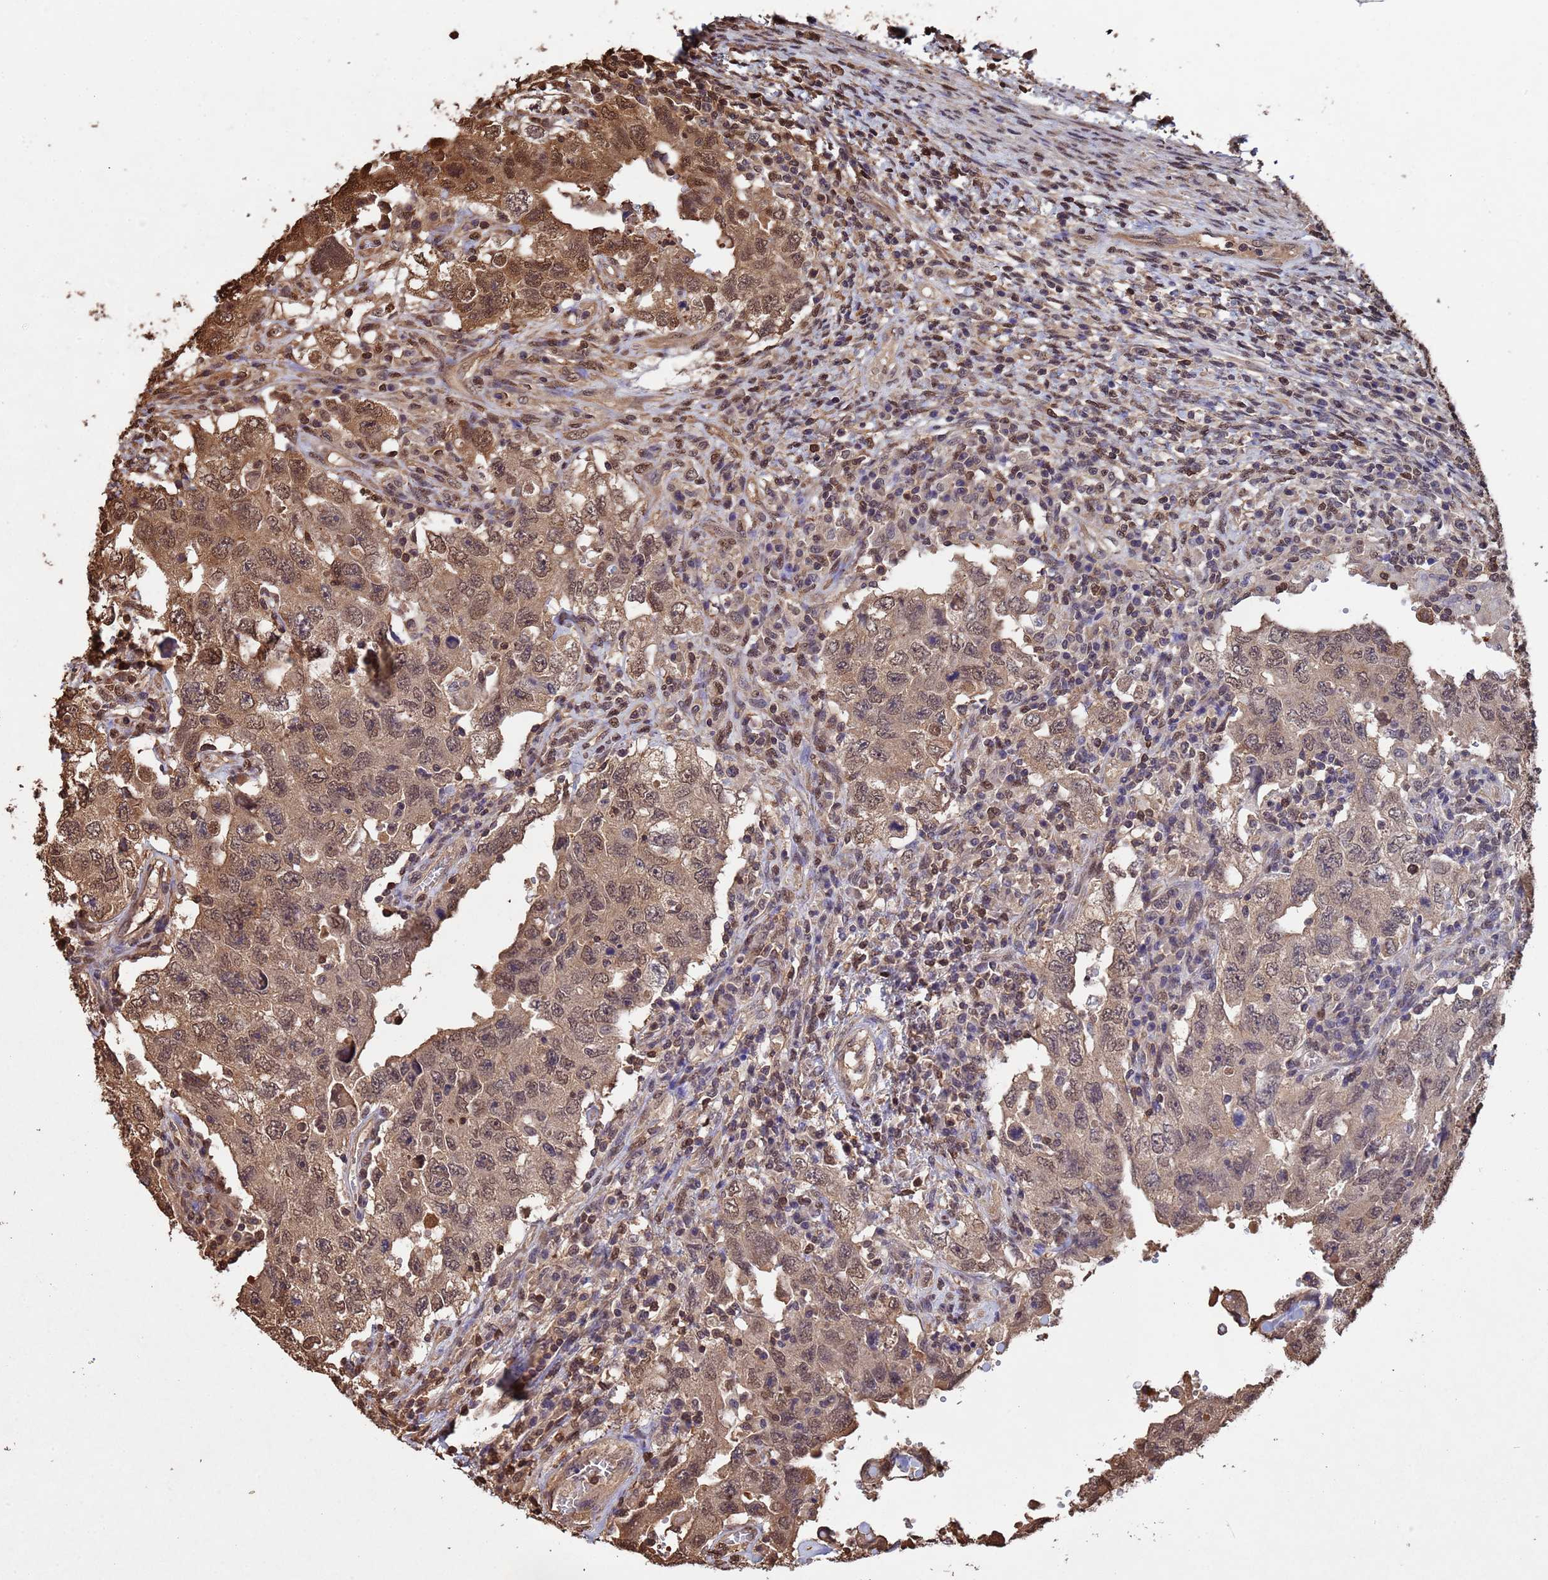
{"staining": {"intensity": "moderate", "quantity": "<25%", "location": "cytoplasmic/membranous,nuclear"}, "tissue": "testis cancer", "cell_type": "Tumor cells", "image_type": "cancer", "snomed": [{"axis": "morphology", "description": "Carcinoma, Embryonal, NOS"}, {"axis": "topography", "description": "Testis"}], "caption": "IHC of human embryonal carcinoma (testis) exhibits low levels of moderate cytoplasmic/membranous and nuclear expression in about <25% of tumor cells.", "gene": "SUMO4", "patient": {"sex": "male", "age": 26}}